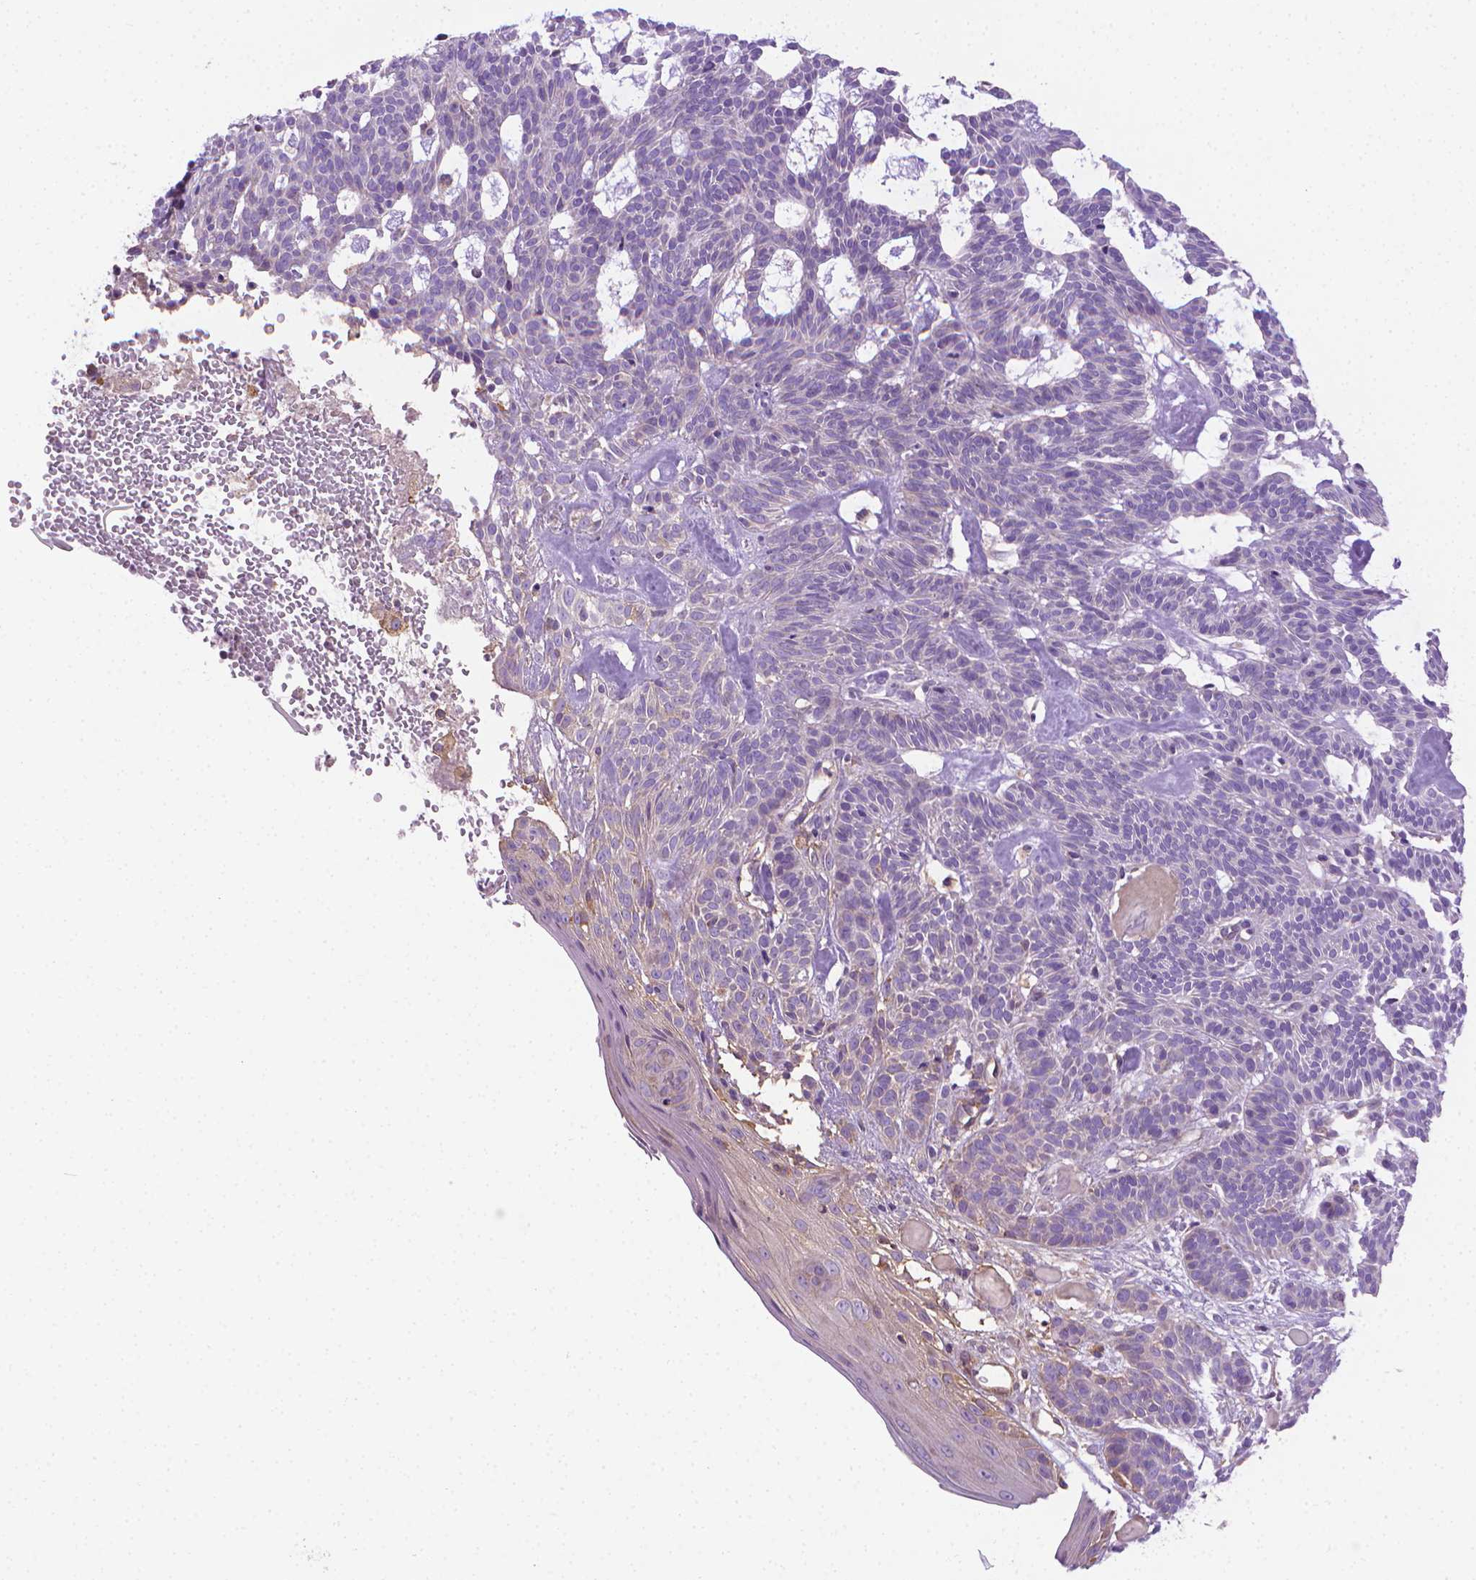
{"staining": {"intensity": "negative", "quantity": "none", "location": "none"}, "tissue": "skin cancer", "cell_type": "Tumor cells", "image_type": "cancer", "snomed": [{"axis": "morphology", "description": "Basal cell carcinoma"}, {"axis": "topography", "description": "Skin"}], "caption": "This is an immunohistochemistry histopathology image of human skin cancer. There is no staining in tumor cells.", "gene": "SLC51B", "patient": {"sex": "male", "age": 85}}